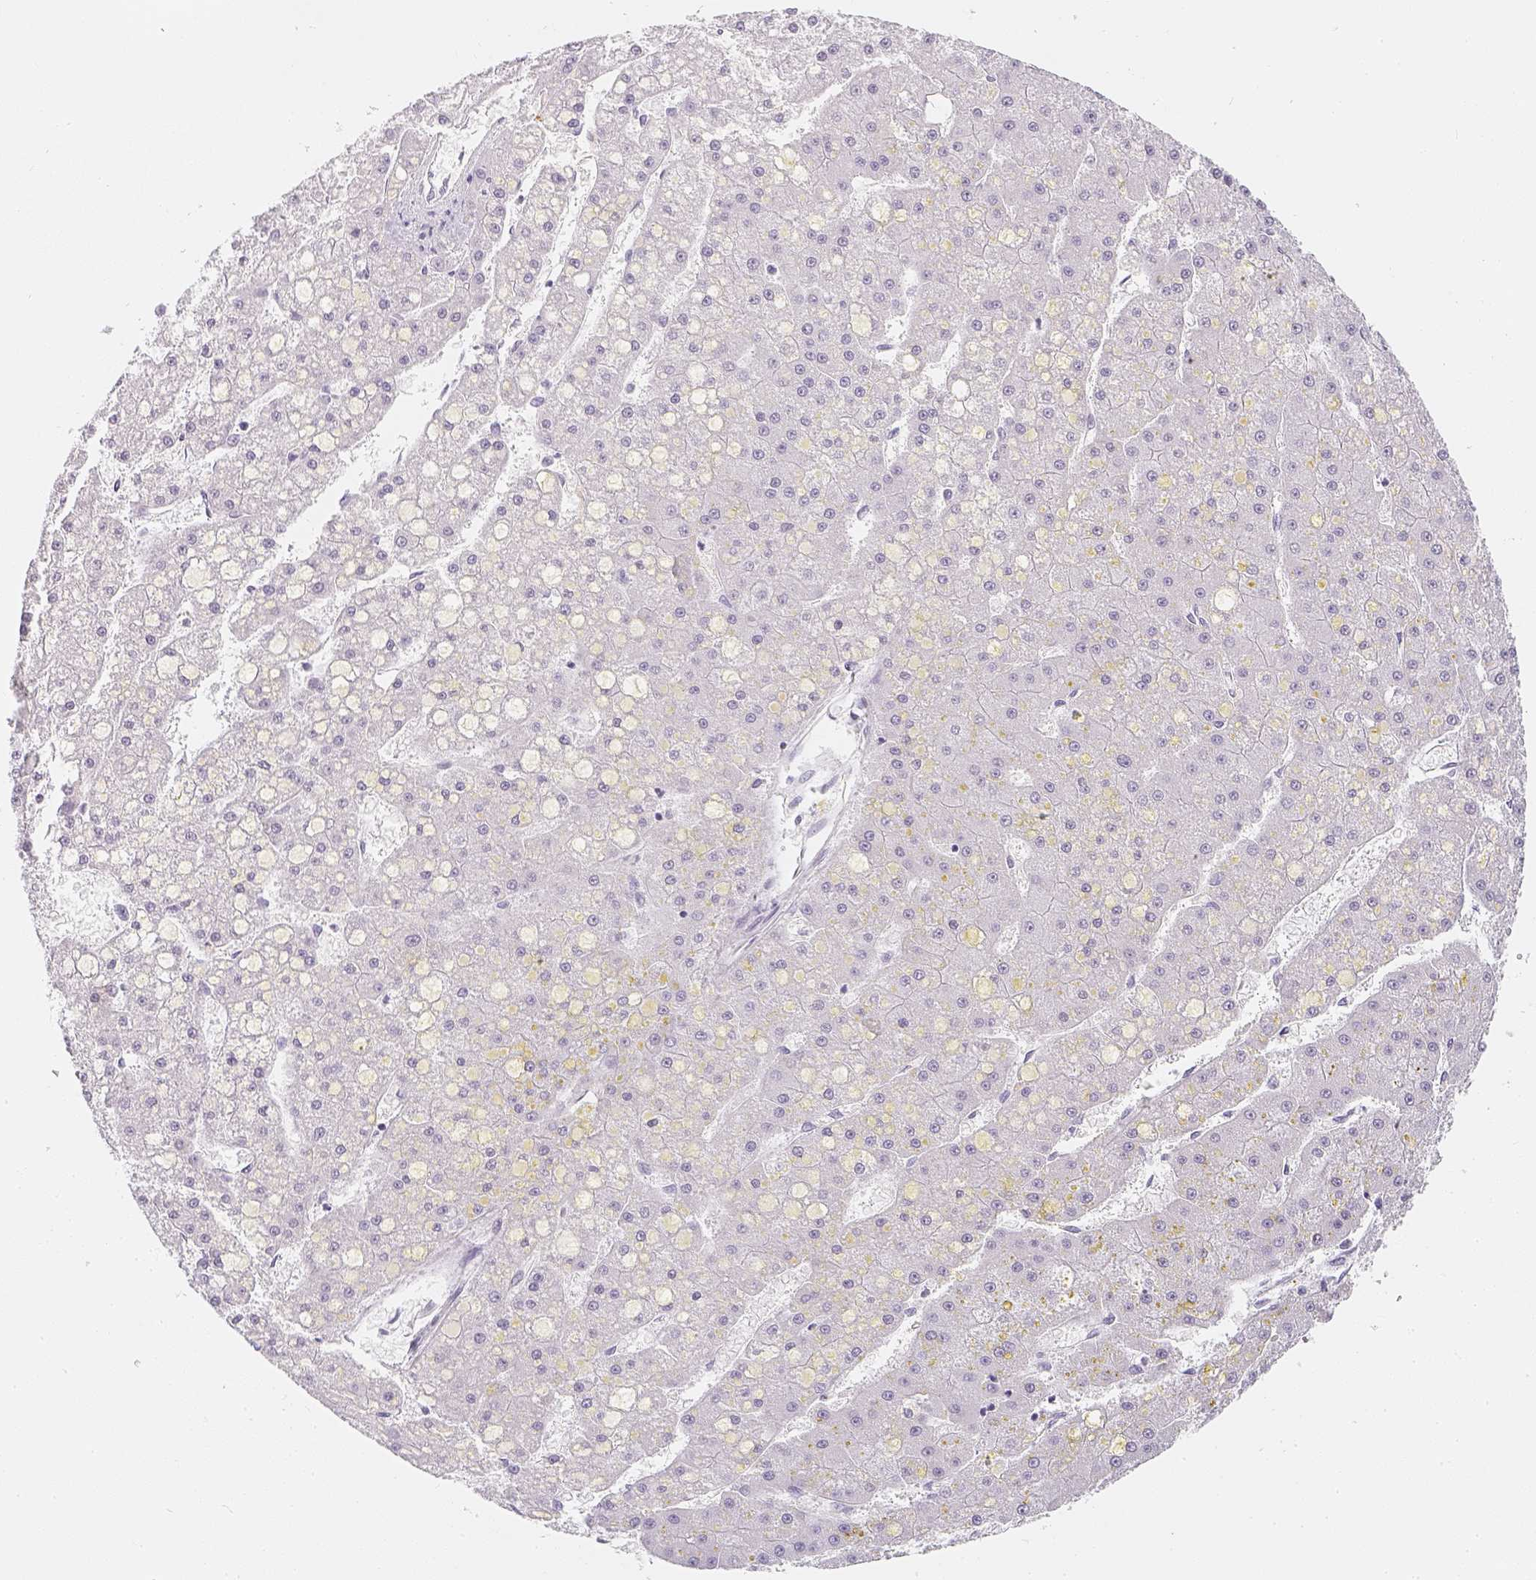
{"staining": {"intensity": "negative", "quantity": "none", "location": "none"}, "tissue": "liver cancer", "cell_type": "Tumor cells", "image_type": "cancer", "snomed": [{"axis": "morphology", "description": "Carcinoma, Hepatocellular, NOS"}, {"axis": "topography", "description": "Liver"}], "caption": "Protein analysis of liver cancer (hepatocellular carcinoma) displays no significant staining in tumor cells.", "gene": "SLC18A1", "patient": {"sex": "male", "age": 67}}